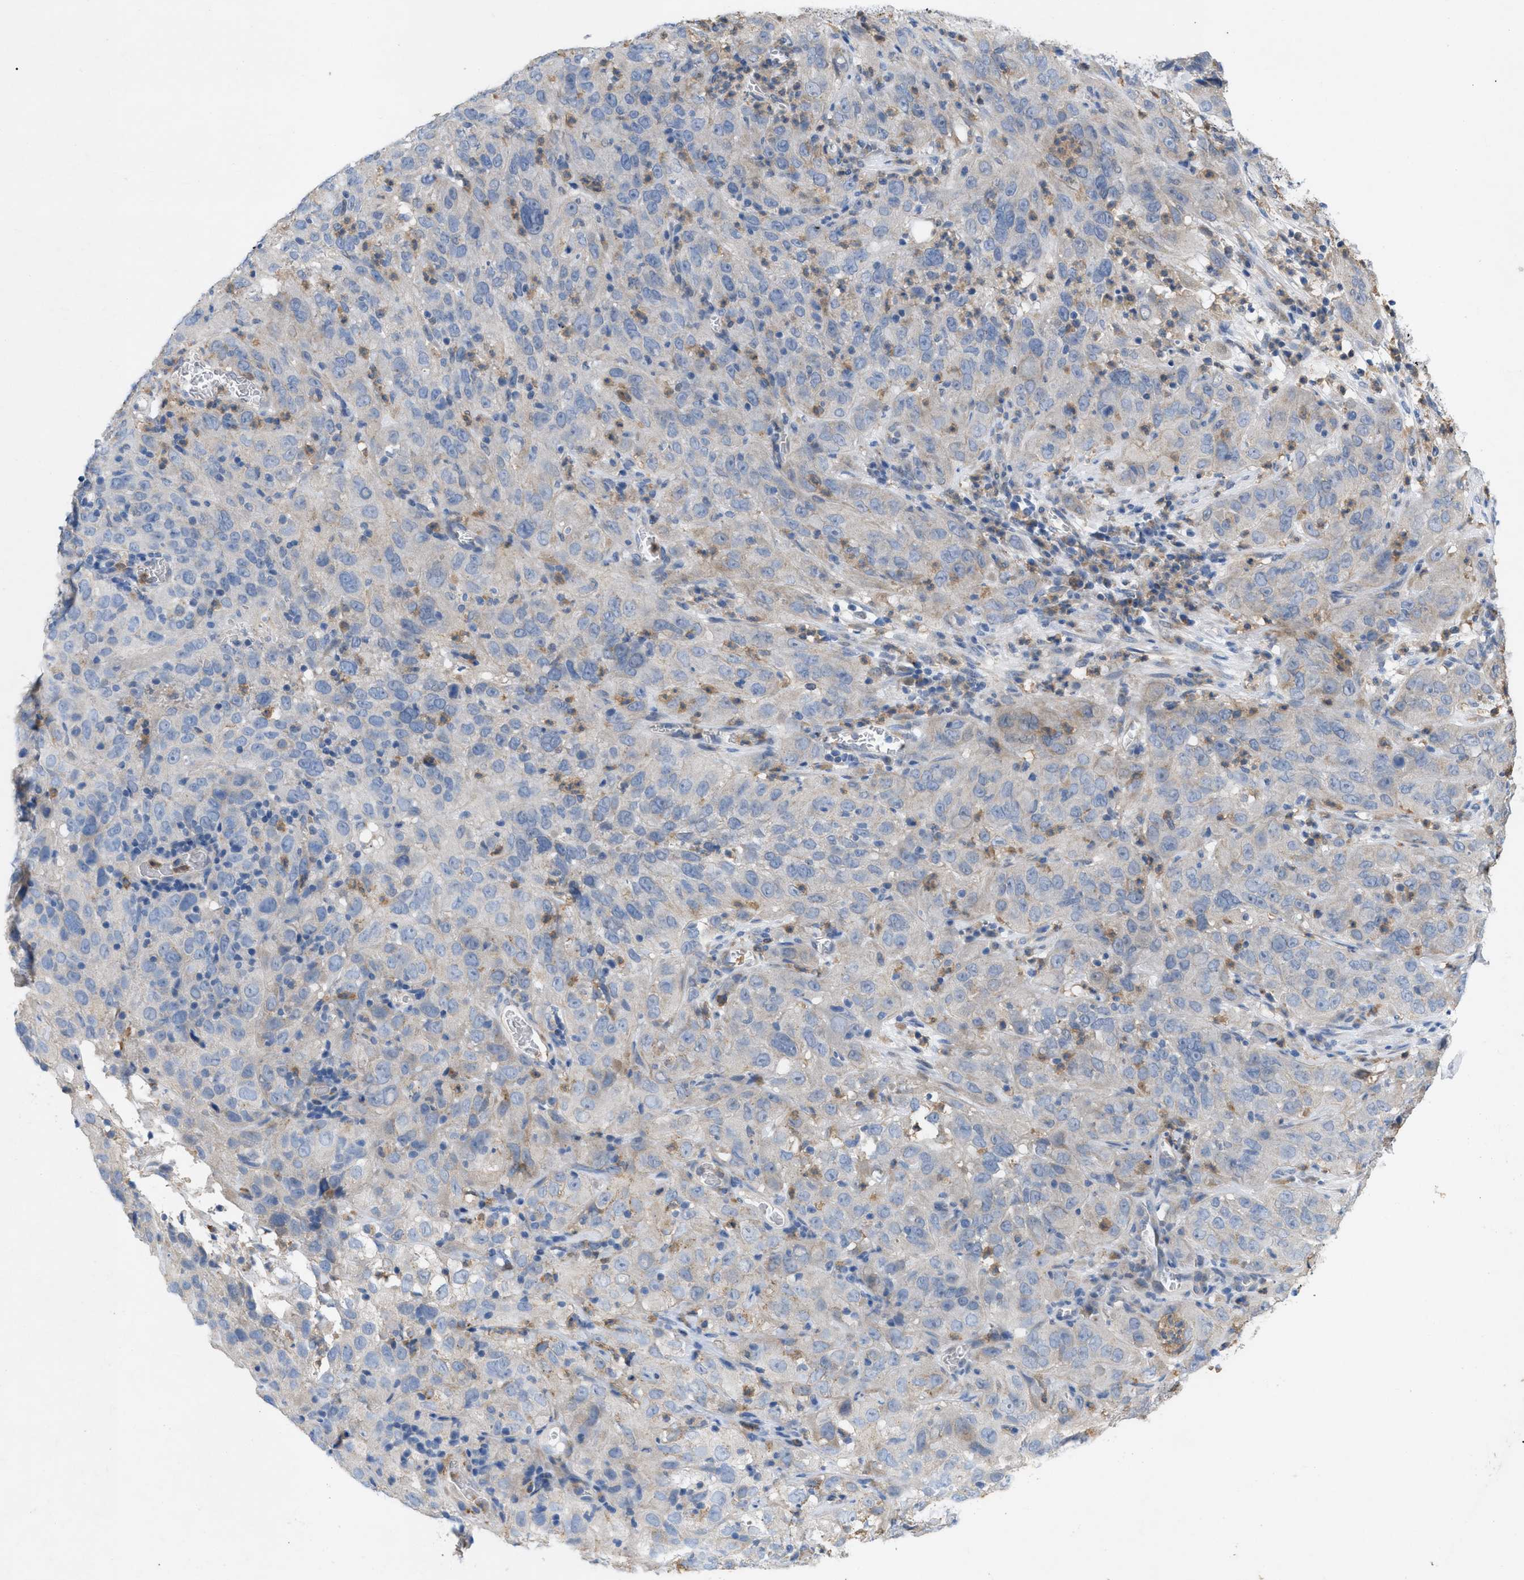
{"staining": {"intensity": "negative", "quantity": "none", "location": "none"}, "tissue": "cervical cancer", "cell_type": "Tumor cells", "image_type": "cancer", "snomed": [{"axis": "morphology", "description": "Squamous cell carcinoma, NOS"}, {"axis": "topography", "description": "Cervix"}], "caption": "This is a micrograph of IHC staining of squamous cell carcinoma (cervical), which shows no positivity in tumor cells. The staining is performed using DAB (3,3'-diaminobenzidine) brown chromogen with nuclei counter-stained in using hematoxylin.", "gene": "PLPPR5", "patient": {"sex": "female", "age": 32}}